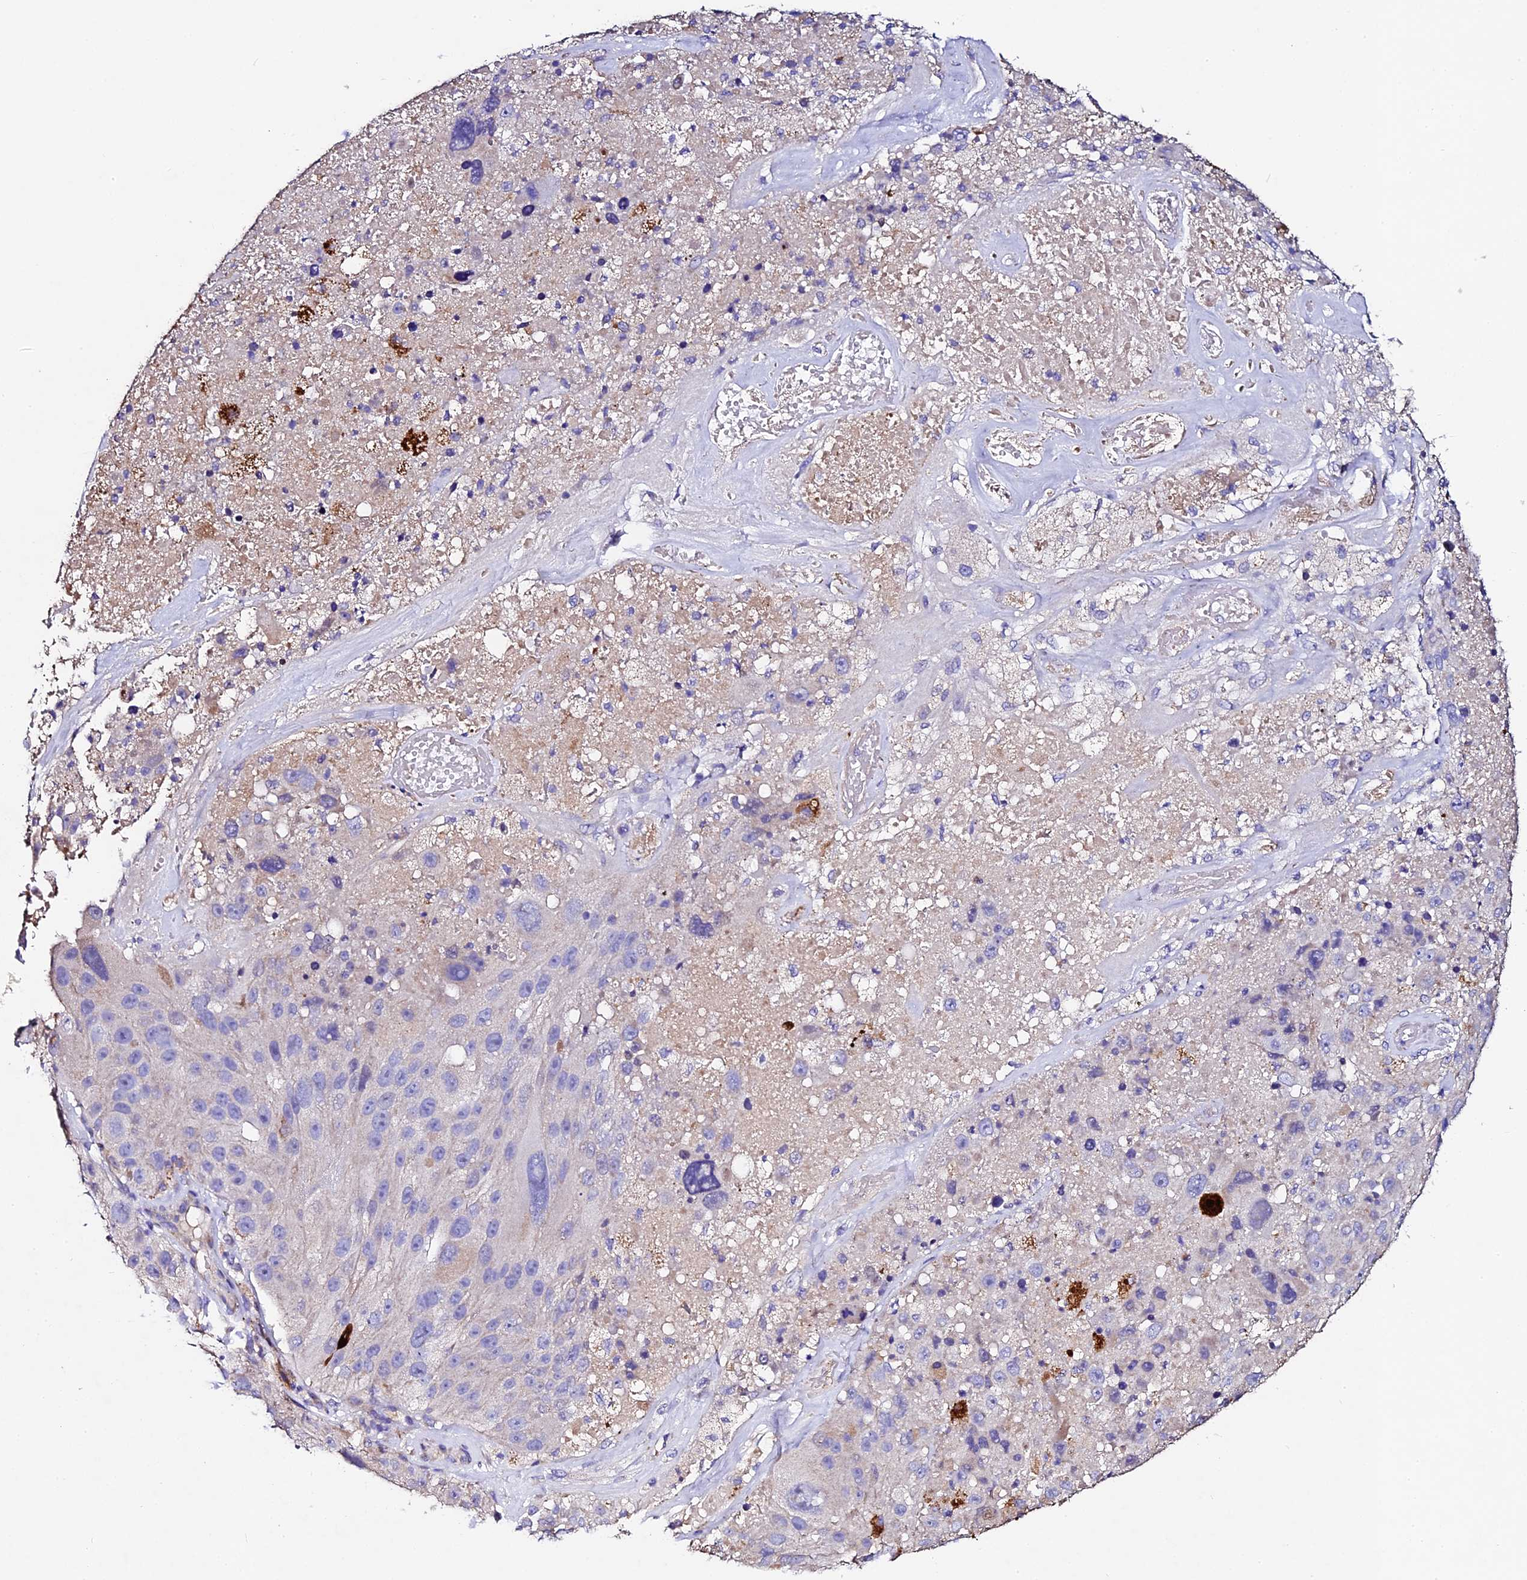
{"staining": {"intensity": "negative", "quantity": "none", "location": "none"}, "tissue": "melanoma", "cell_type": "Tumor cells", "image_type": "cancer", "snomed": [{"axis": "morphology", "description": "Malignant melanoma, Metastatic site"}, {"axis": "topography", "description": "Lymph node"}], "caption": "This photomicrograph is of melanoma stained with immunohistochemistry to label a protein in brown with the nuclei are counter-stained blue. There is no staining in tumor cells.", "gene": "FREM3", "patient": {"sex": "male", "age": 62}}